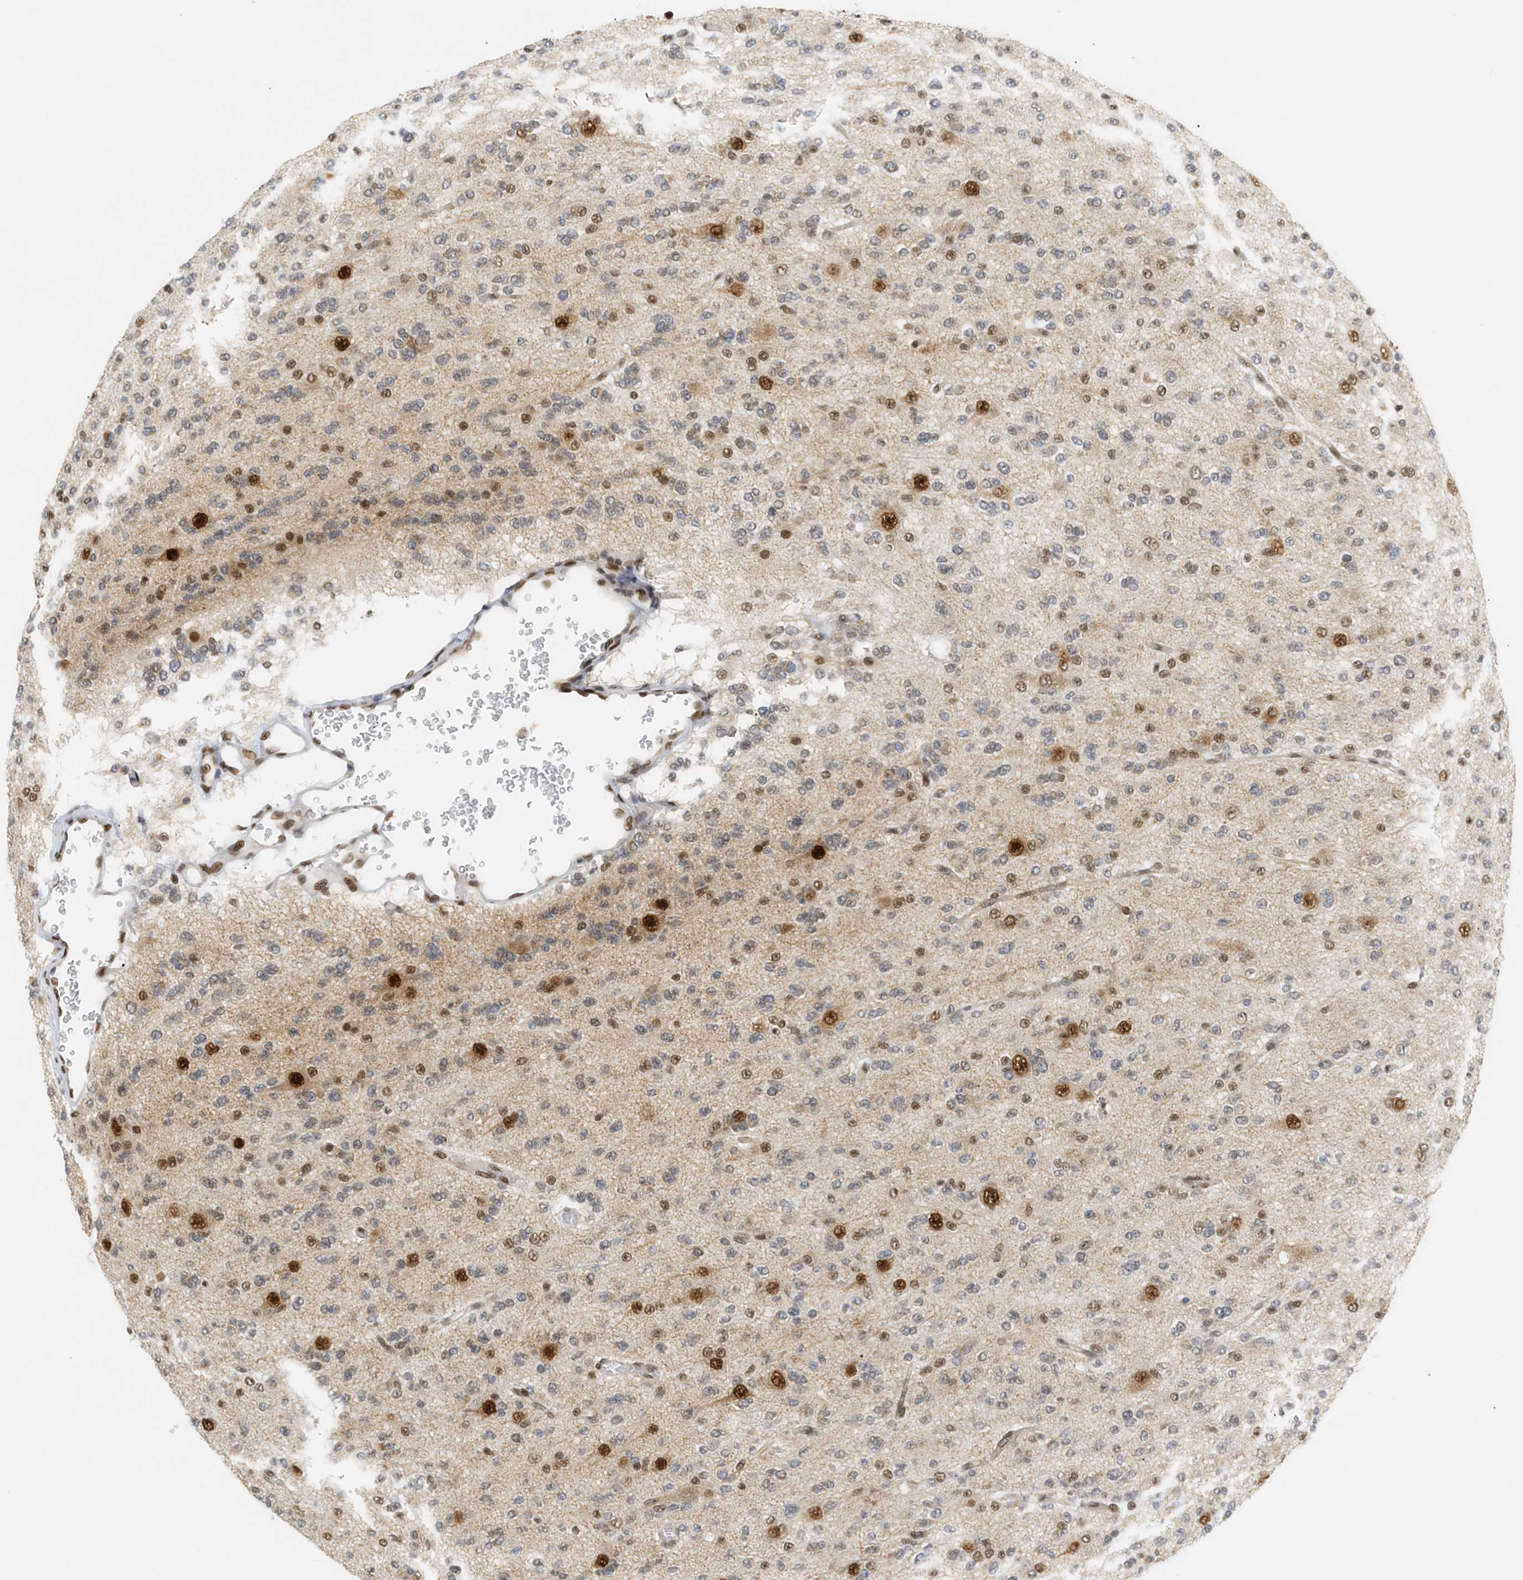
{"staining": {"intensity": "moderate", "quantity": ">75%", "location": "nuclear"}, "tissue": "glioma", "cell_type": "Tumor cells", "image_type": "cancer", "snomed": [{"axis": "morphology", "description": "Glioma, malignant, Low grade"}, {"axis": "topography", "description": "Brain"}], "caption": "IHC of human glioma displays medium levels of moderate nuclear staining in approximately >75% of tumor cells.", "gene": "SSBP2", "patient": {"sex": "male", "age": 38}}